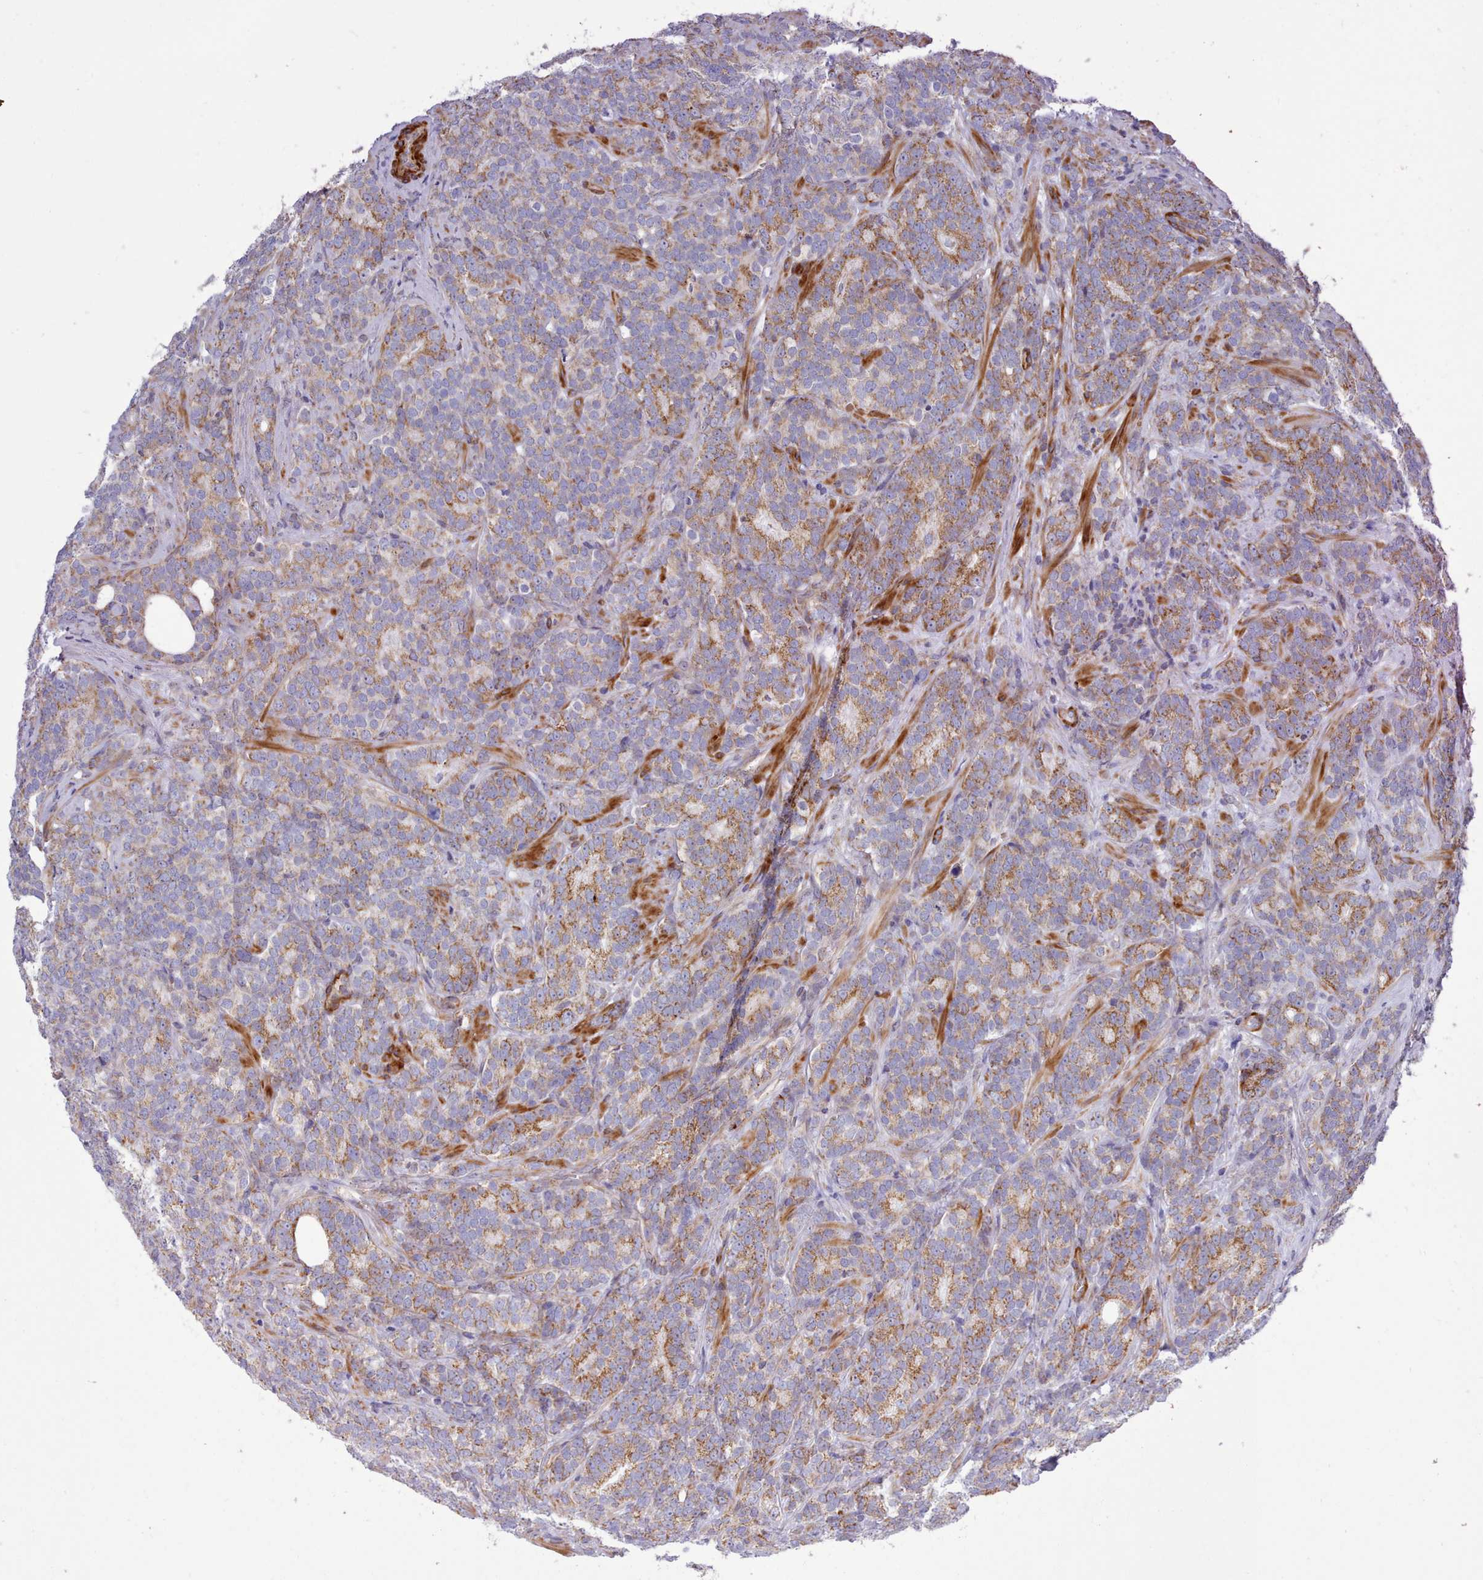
{"staining": {"intensity": "moderate", "quantity": "25%-75%", "location": "cytoplasmic/membranous"}, "tissue": "prostate cancer", "cell_type": "Tumor cells", "image_type": "cancer", "snomed": [{"axis": "morphology", "description": "Adenocarcinoma, High grade"}, {"axis": "topography", "description": "Prostate"}], "caption": "A histopathology image of human adenocarcinoma (high-grade) (prostate) stained for a protein demonstrates moderate cytoplasmic/membranous brown staining in tumor cells.", "gene": "MRPL21", "patient": {"sex": "male", "age": 64}}